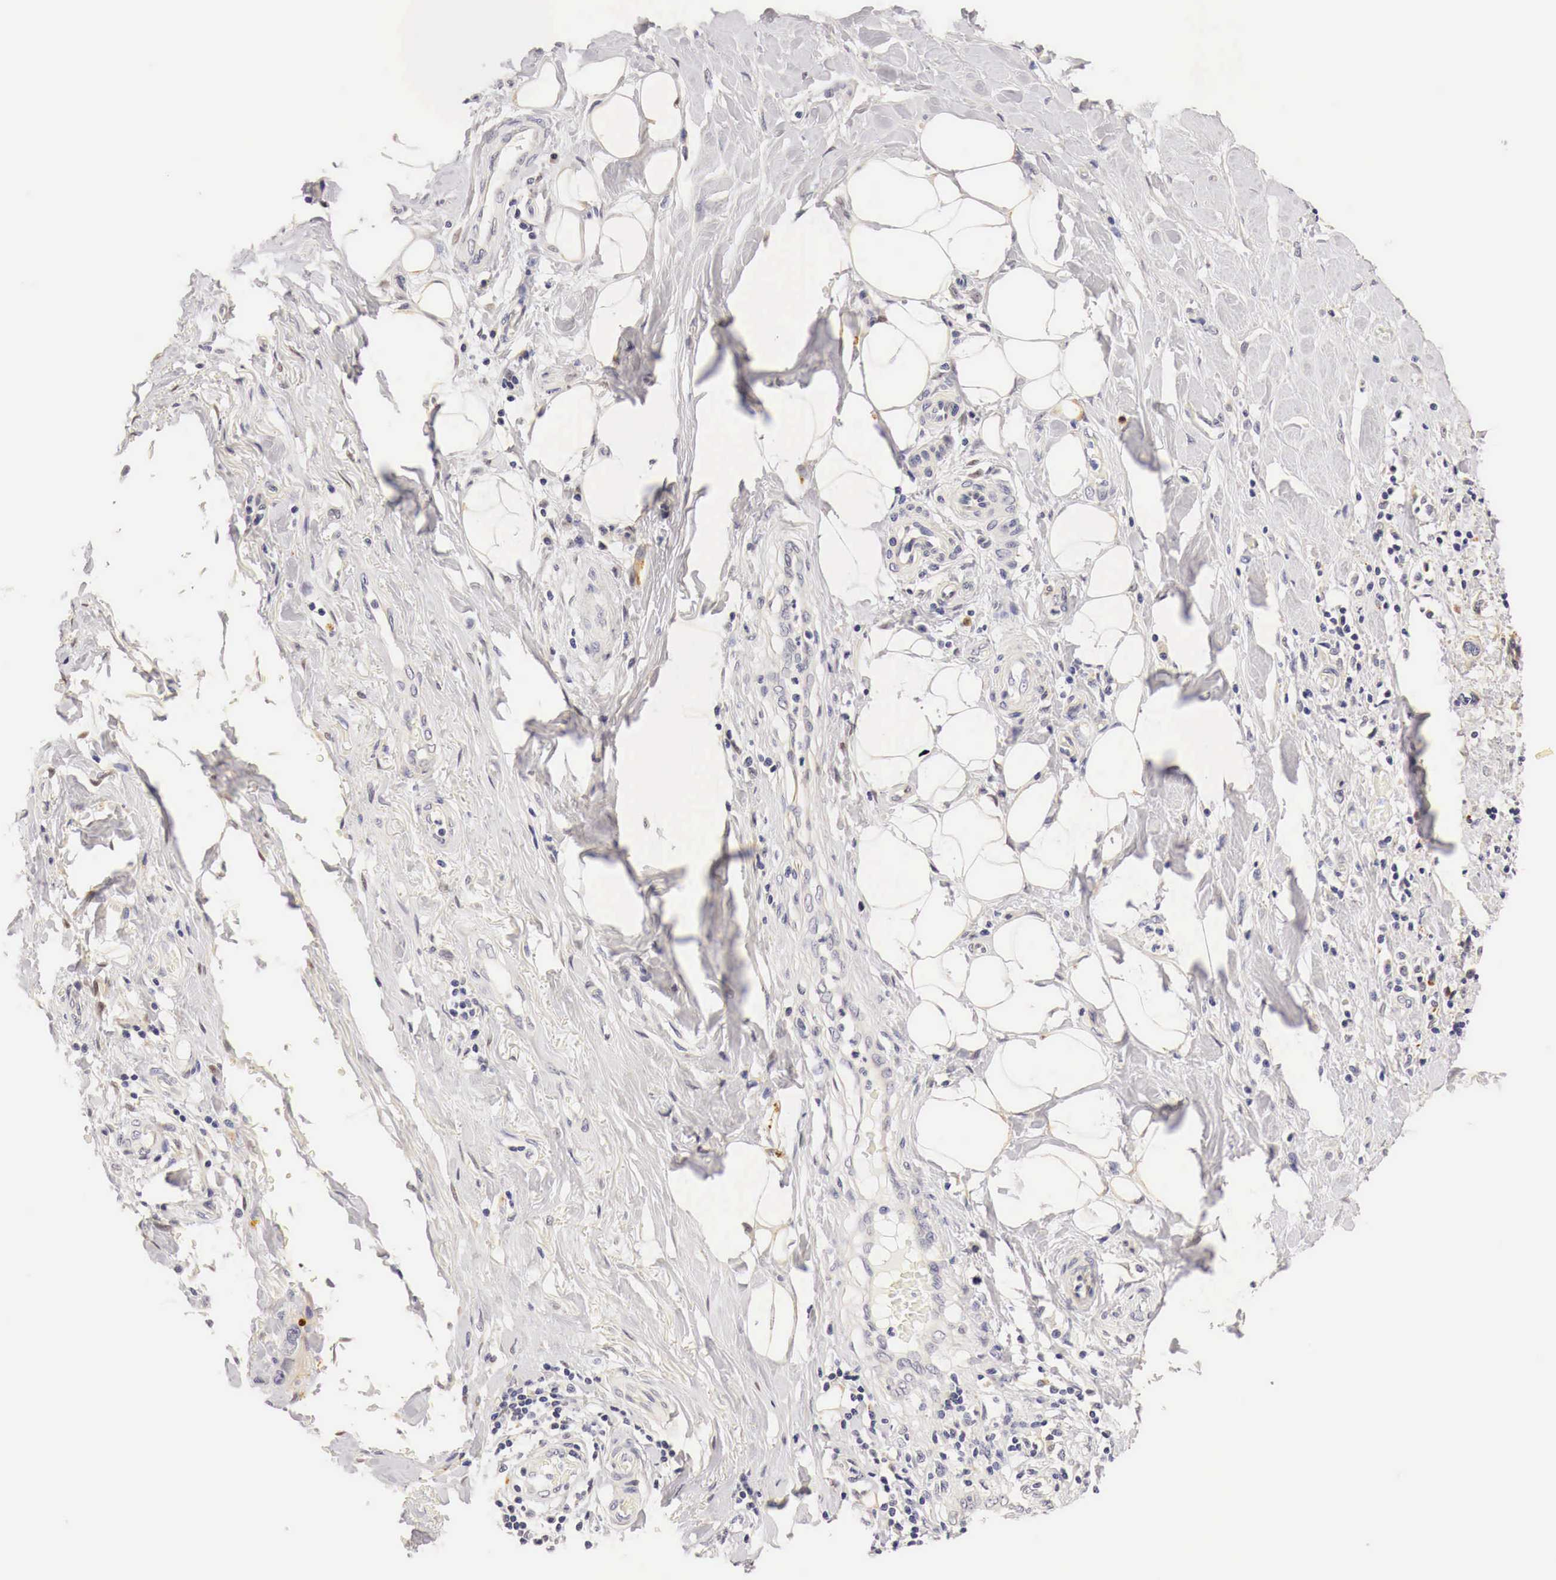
{"staining": {"intensity": "weak", "quantity": "25%-75%", "location": "cytoplasmic/membranous"}, "tissue": "stomach cancer", "cell_type": "Tumor cells", "image_type": "cancer", "snomed": [{"axis": "morphology", "description": "Adenocarcinoma, NOS"}, {"axis": "topography", "description": "Stomach, upper"}], "caption": "A photomicrograph of adenocarcinoma (stomach) stained for a protein demonstrates weak cytoplasmic/membranous brown staining in tumor cells. (DAB (3,3'-diaminobenzidine) = brown stain, brightfield microscopy at high magnification).", "gene": "CASP3", "patient": {"sex": "male", "age": 47}}